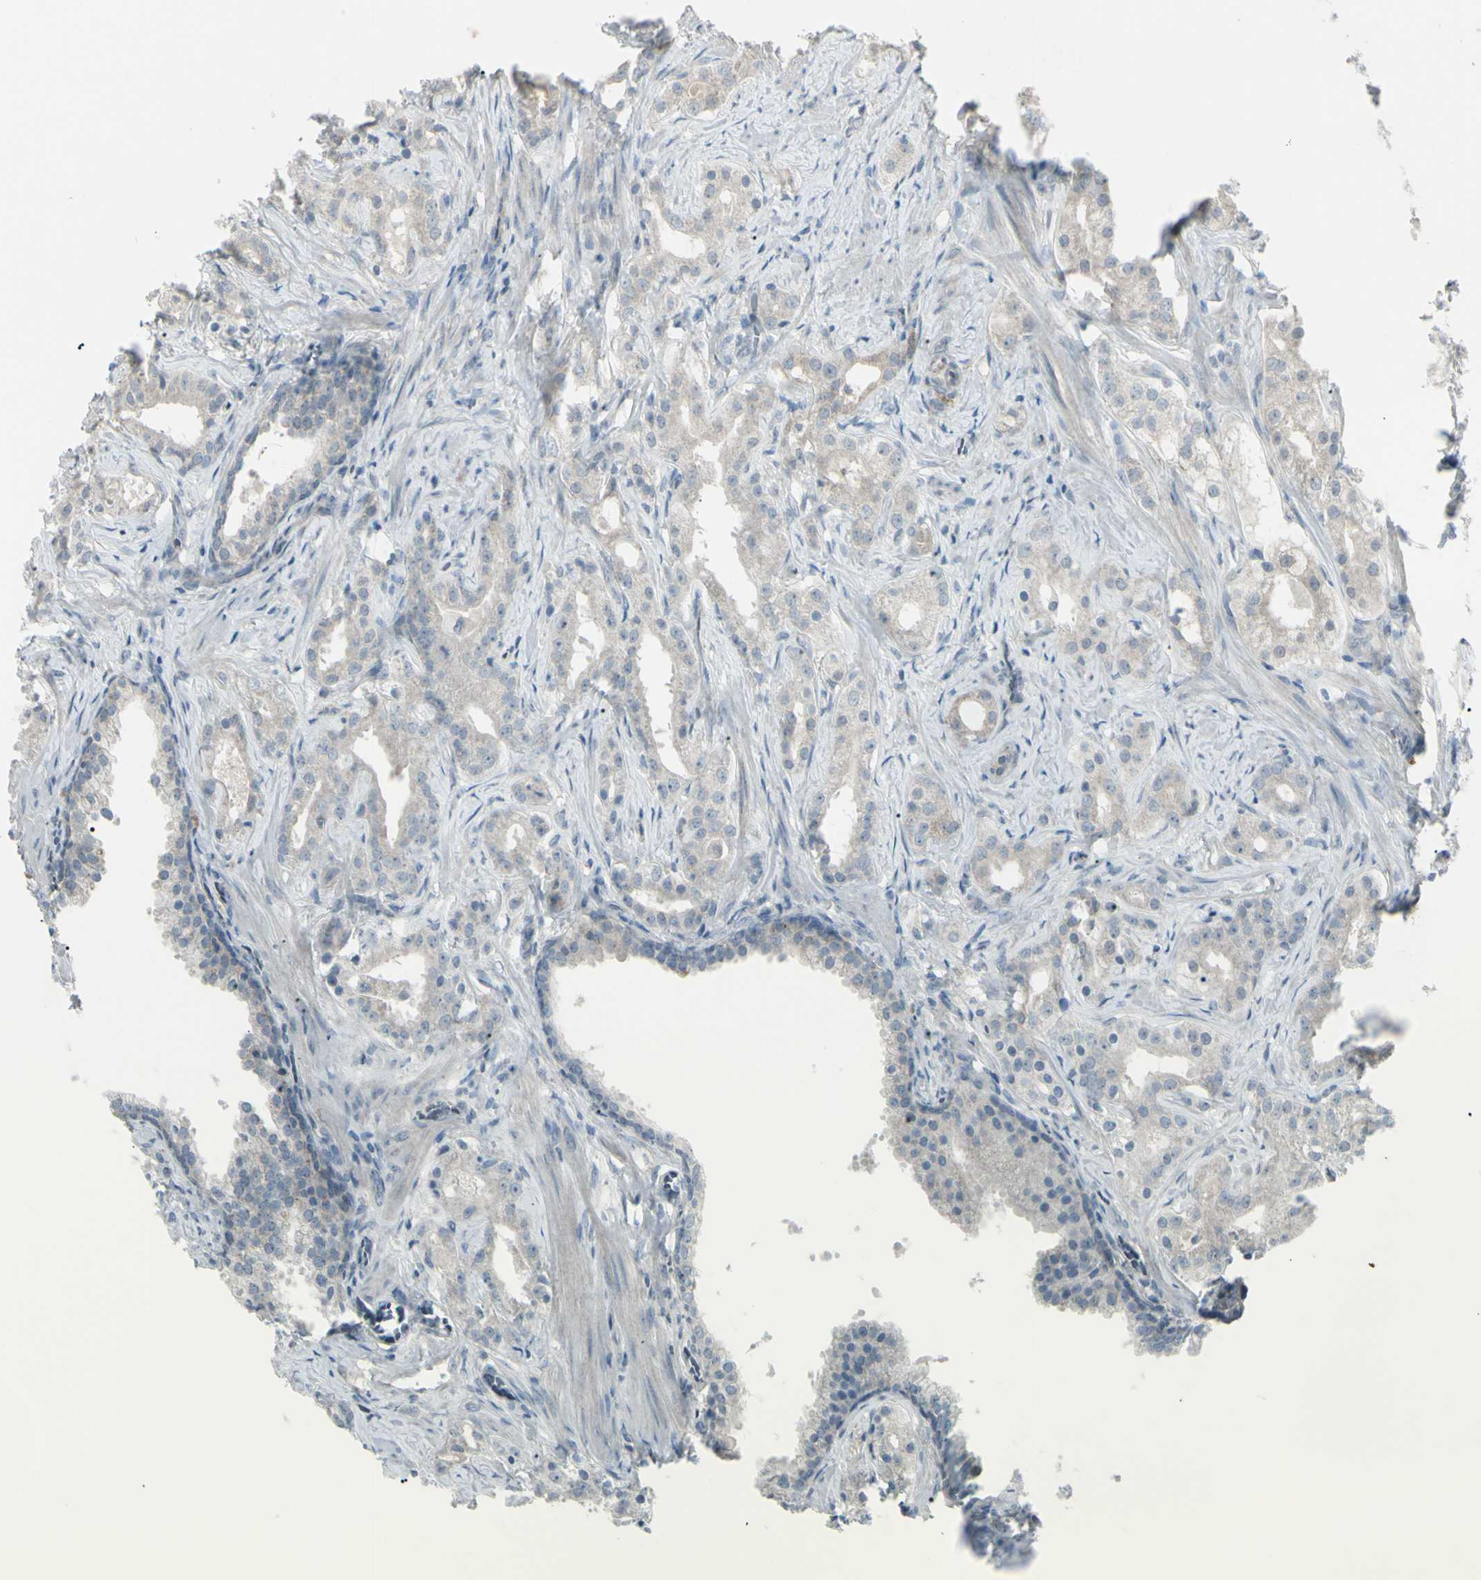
{"staining": {"intensity": "weak", "quantity": ">75%", "location": "cytoplasmic/membranous"}, "tissue": "prostate cancer", "cell_type": "Tumor cells", "image_type": "cancer", "snomed": [{"axis": "morphology", "description": "Adenocarcinoma, Low grade"}, {"axis": "topography", "description": "Prostate"}], "caption": "This micrograph demonstrates IHC staining of prostate cancer, with low weak cytoplasmic/membranous staining in about >75% of tumor cells.", "gene": "SH3GL2", "patient": {"sex": "male", "age": 59}}